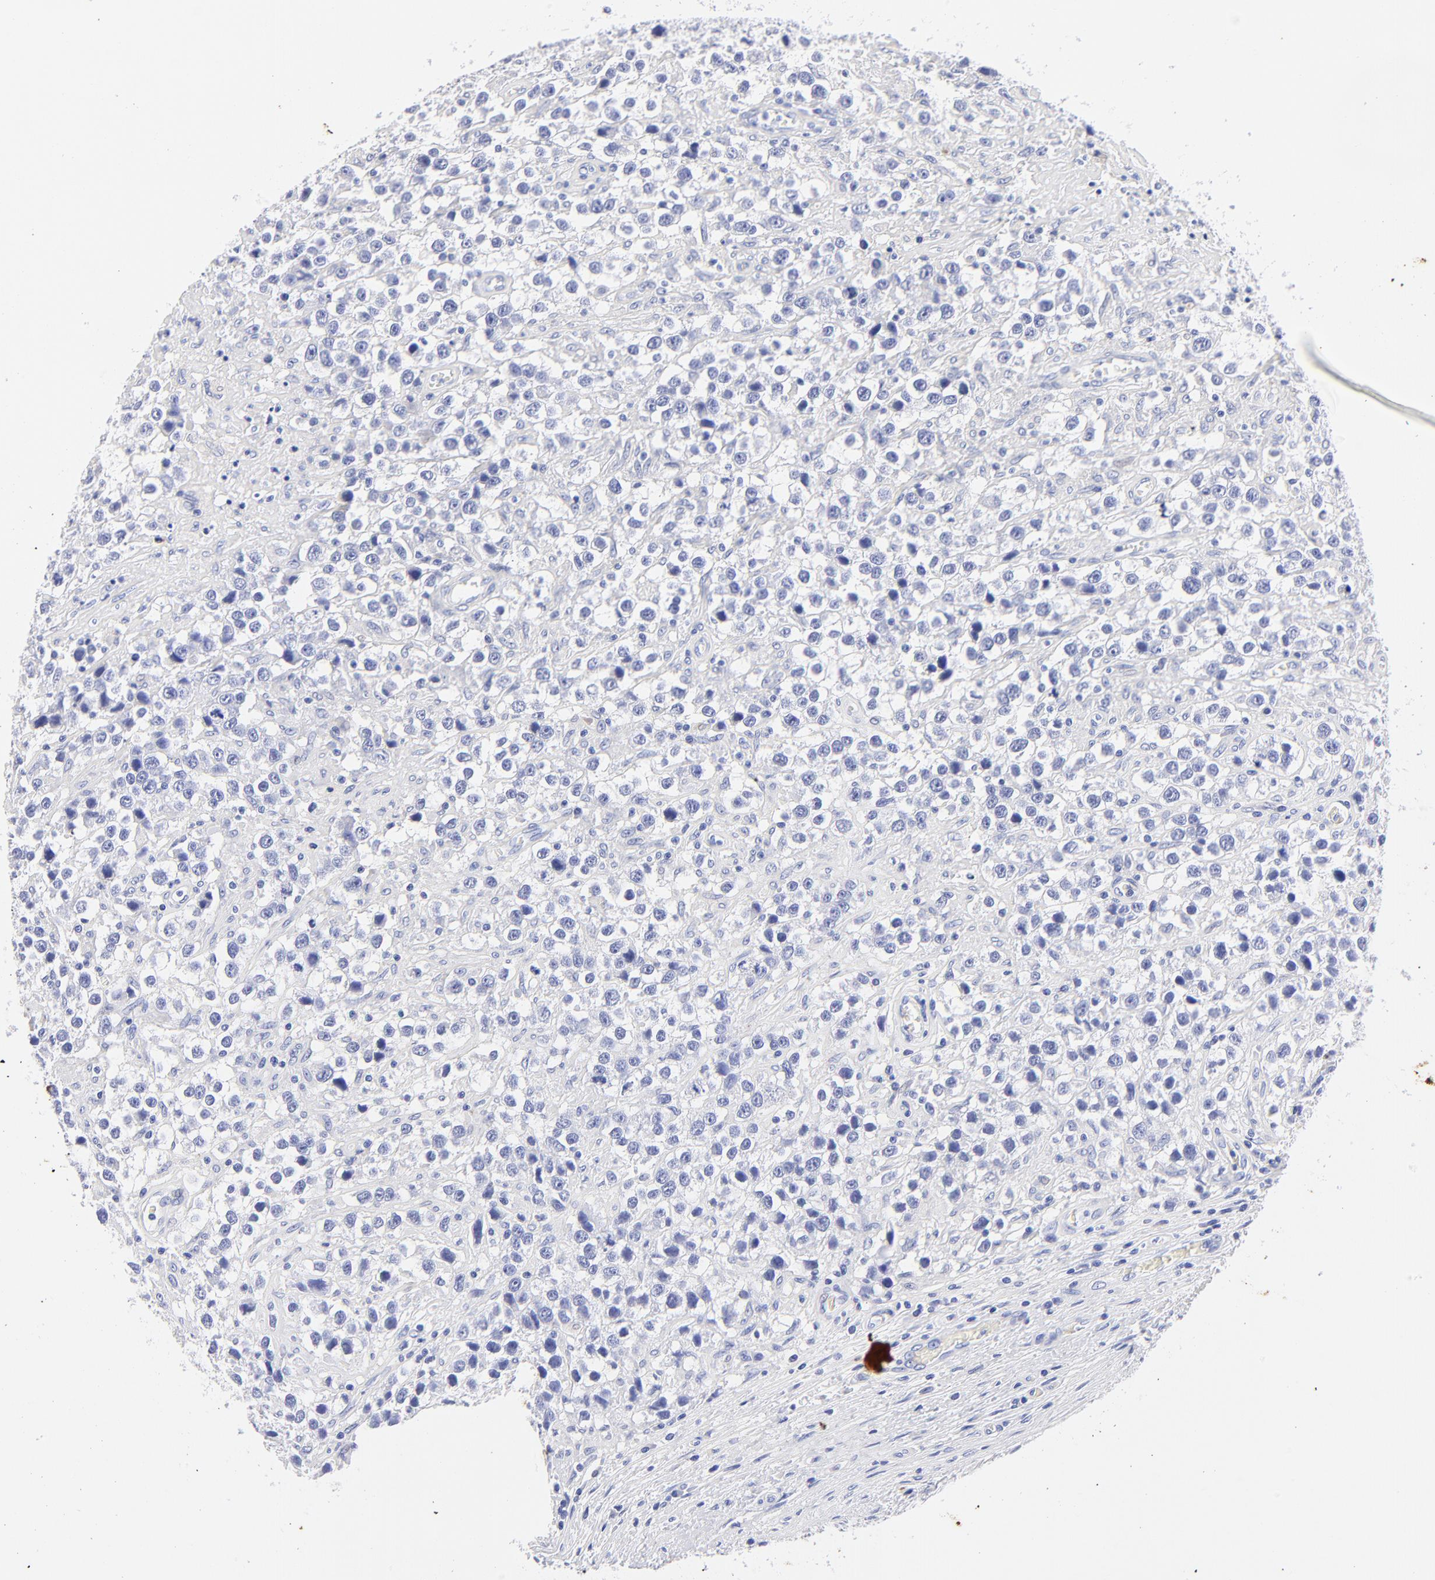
{"staining": {"intensity": "negative", "quantity": "none", "location": "none"}, "tissue": "testis cancer", "cell_type": "Tumor cells", "image_type": "cancer", "snomed": [{"axis": "morphology", "description": "Seminoma, NOS"}, {"axis": "topography", "description": "Testis"}], "caption": "Immunohistochemistry (IHC) of testis seminoma exhibits no staining in tumor cells.", "gene": "HORMAD2", "patient": {"sex": "male", "age": 43}}